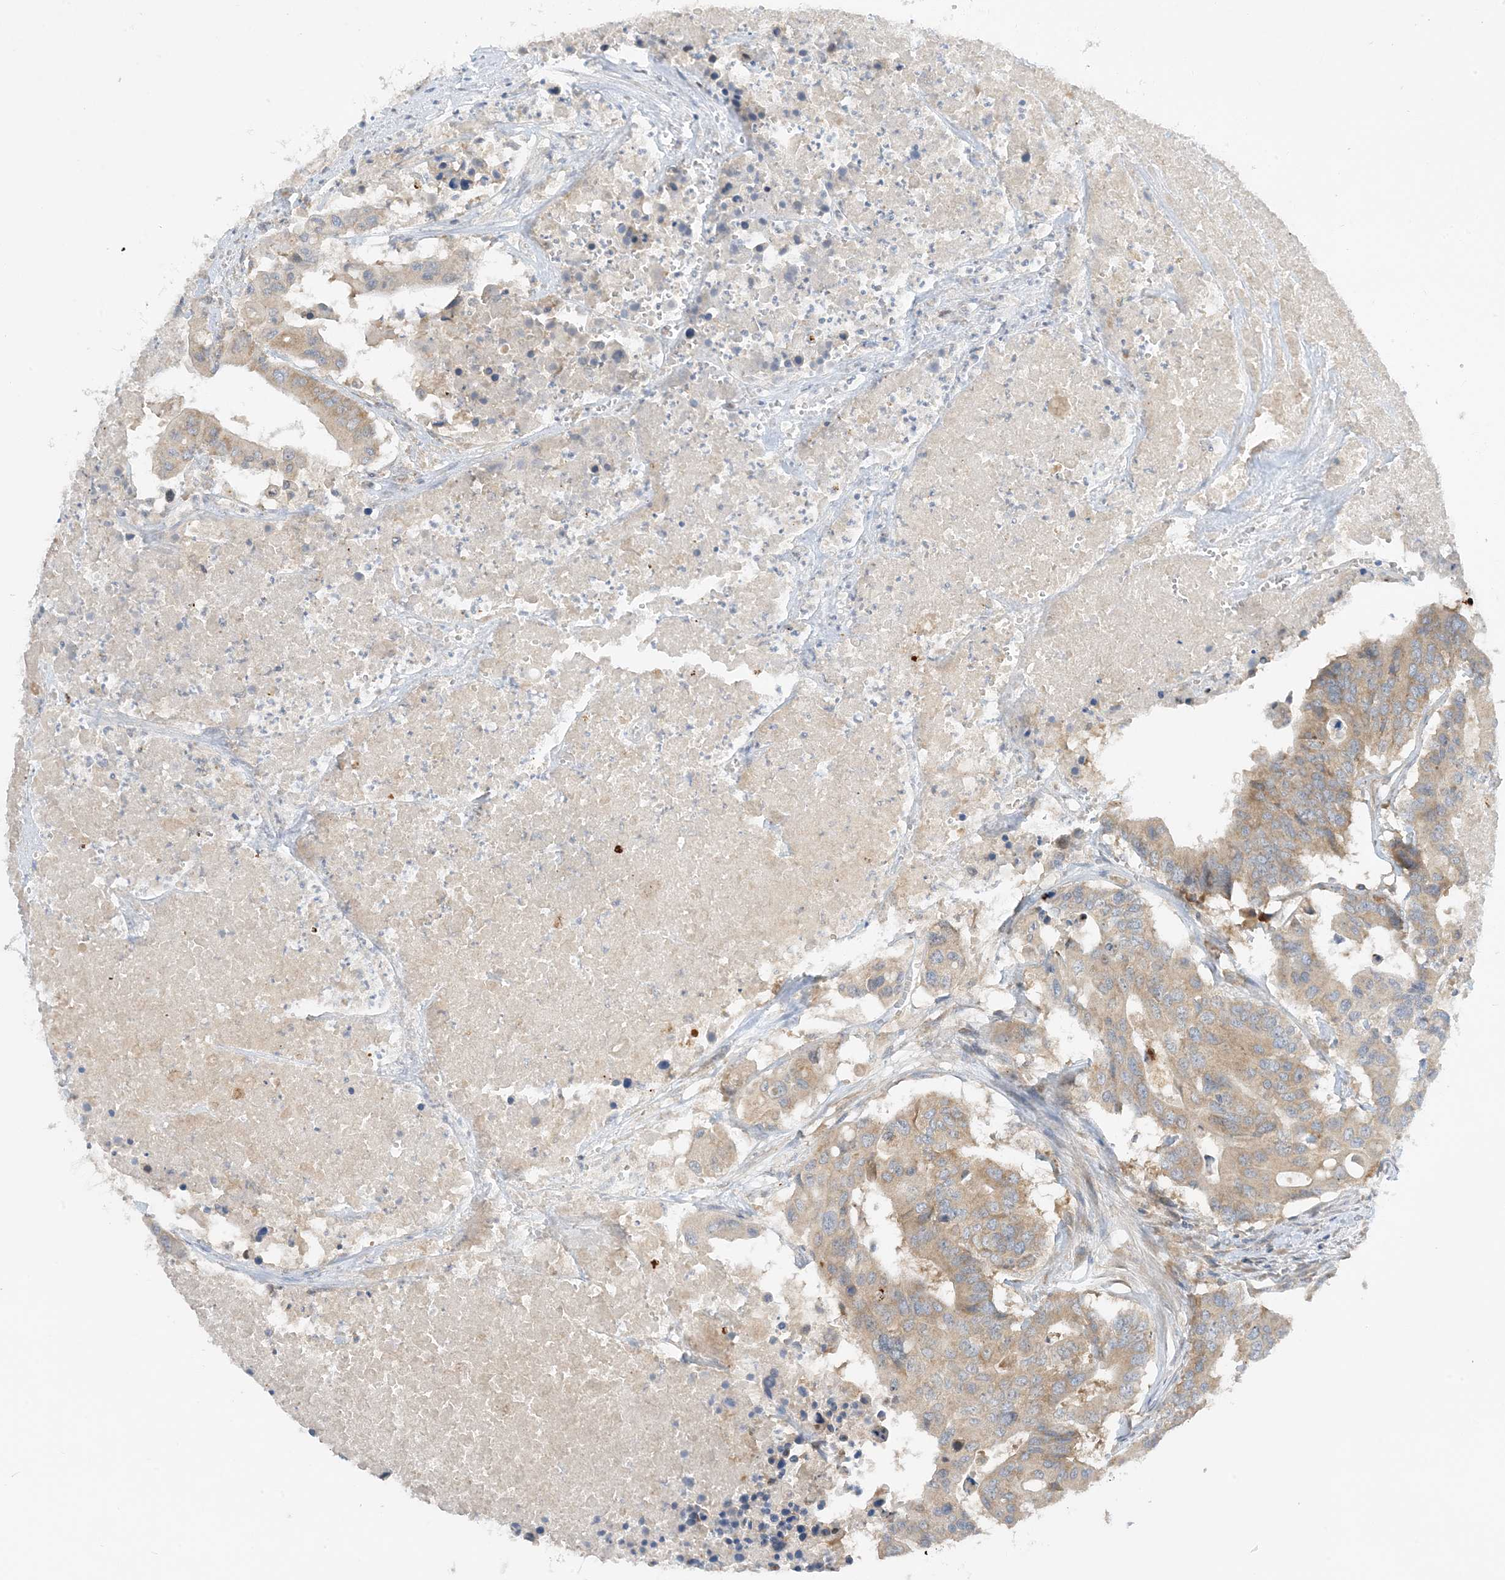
{"staining": {"intensity": "moderate", "quantity": ">75%", "location": "cytoplasmic/membranous"}, "tissue": "colorectal cancer", "cell_type": "Tumor cells", "image_type": "cancer", "snomed": [{"axis": "morphology", "description": "Adenocarcinoma, NOS"}, {"axis": "topography", "description": "Colon"}], "caption": "A photomicrograph showing moderate cytoplasmic/membranous expression in about >75% of tumor cells in adenocarcinoma (colorectal), as visualized by brown immunohistochemical staining.", "gene": "RPP40", "patient": {"sex": "male", "age": 77}}